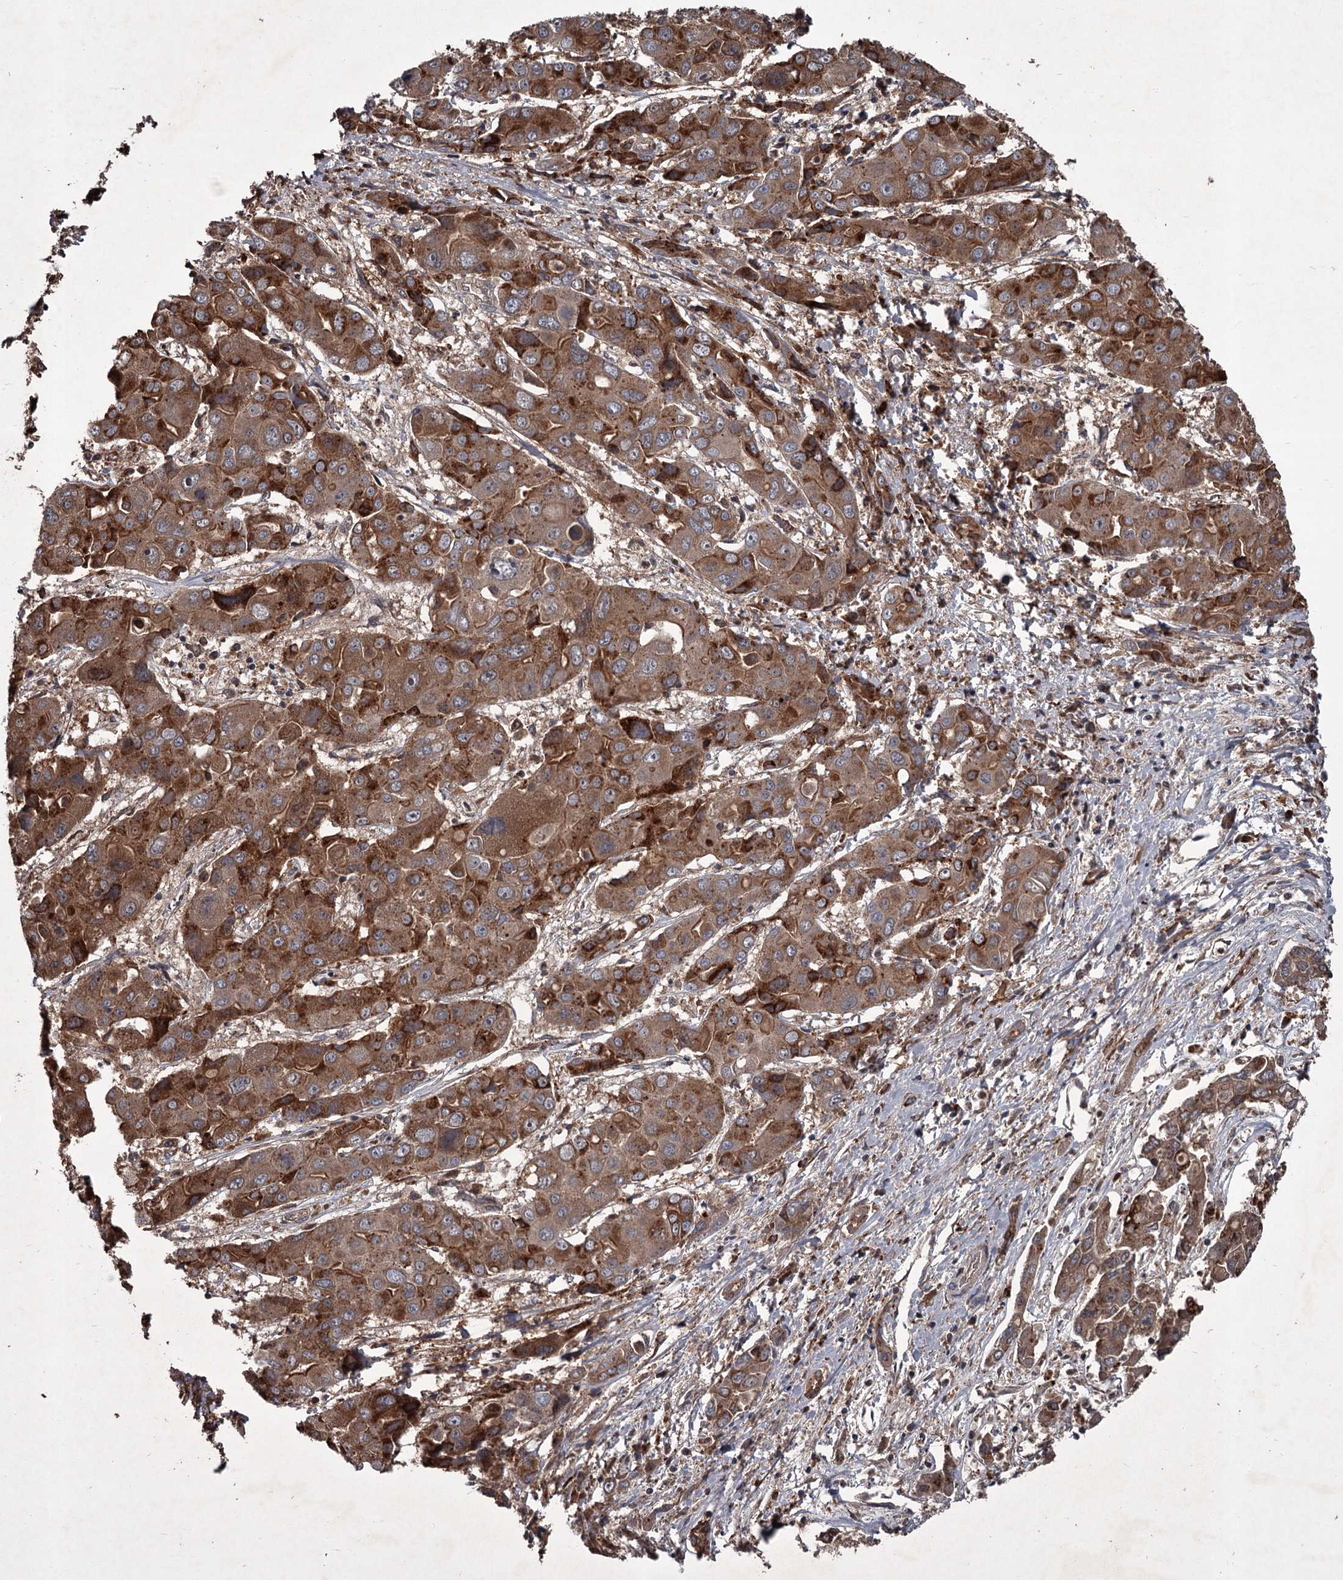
{"staining": {"intensity": "strong", "quantity": ">75%", "location": "cytoplasmic/membranous"}, "tissue": "liver cancer", "cell_type": "Tumor cells", "image_type": "cancer", "snomed": [{"axis": "morphology", "description": "Cholangiocarcinoma"}, {"axis": "topography", "description": "Liver"}], "caption": "There is high levels of strong cytoplasmic/membranous positivity in tumor cells of liver cholangiocarcinoma, as demonstrated by immunohistochemical staining (brown color).", "gene": "UNC93B1", "patient": {"sex": "male", "age": 67}}